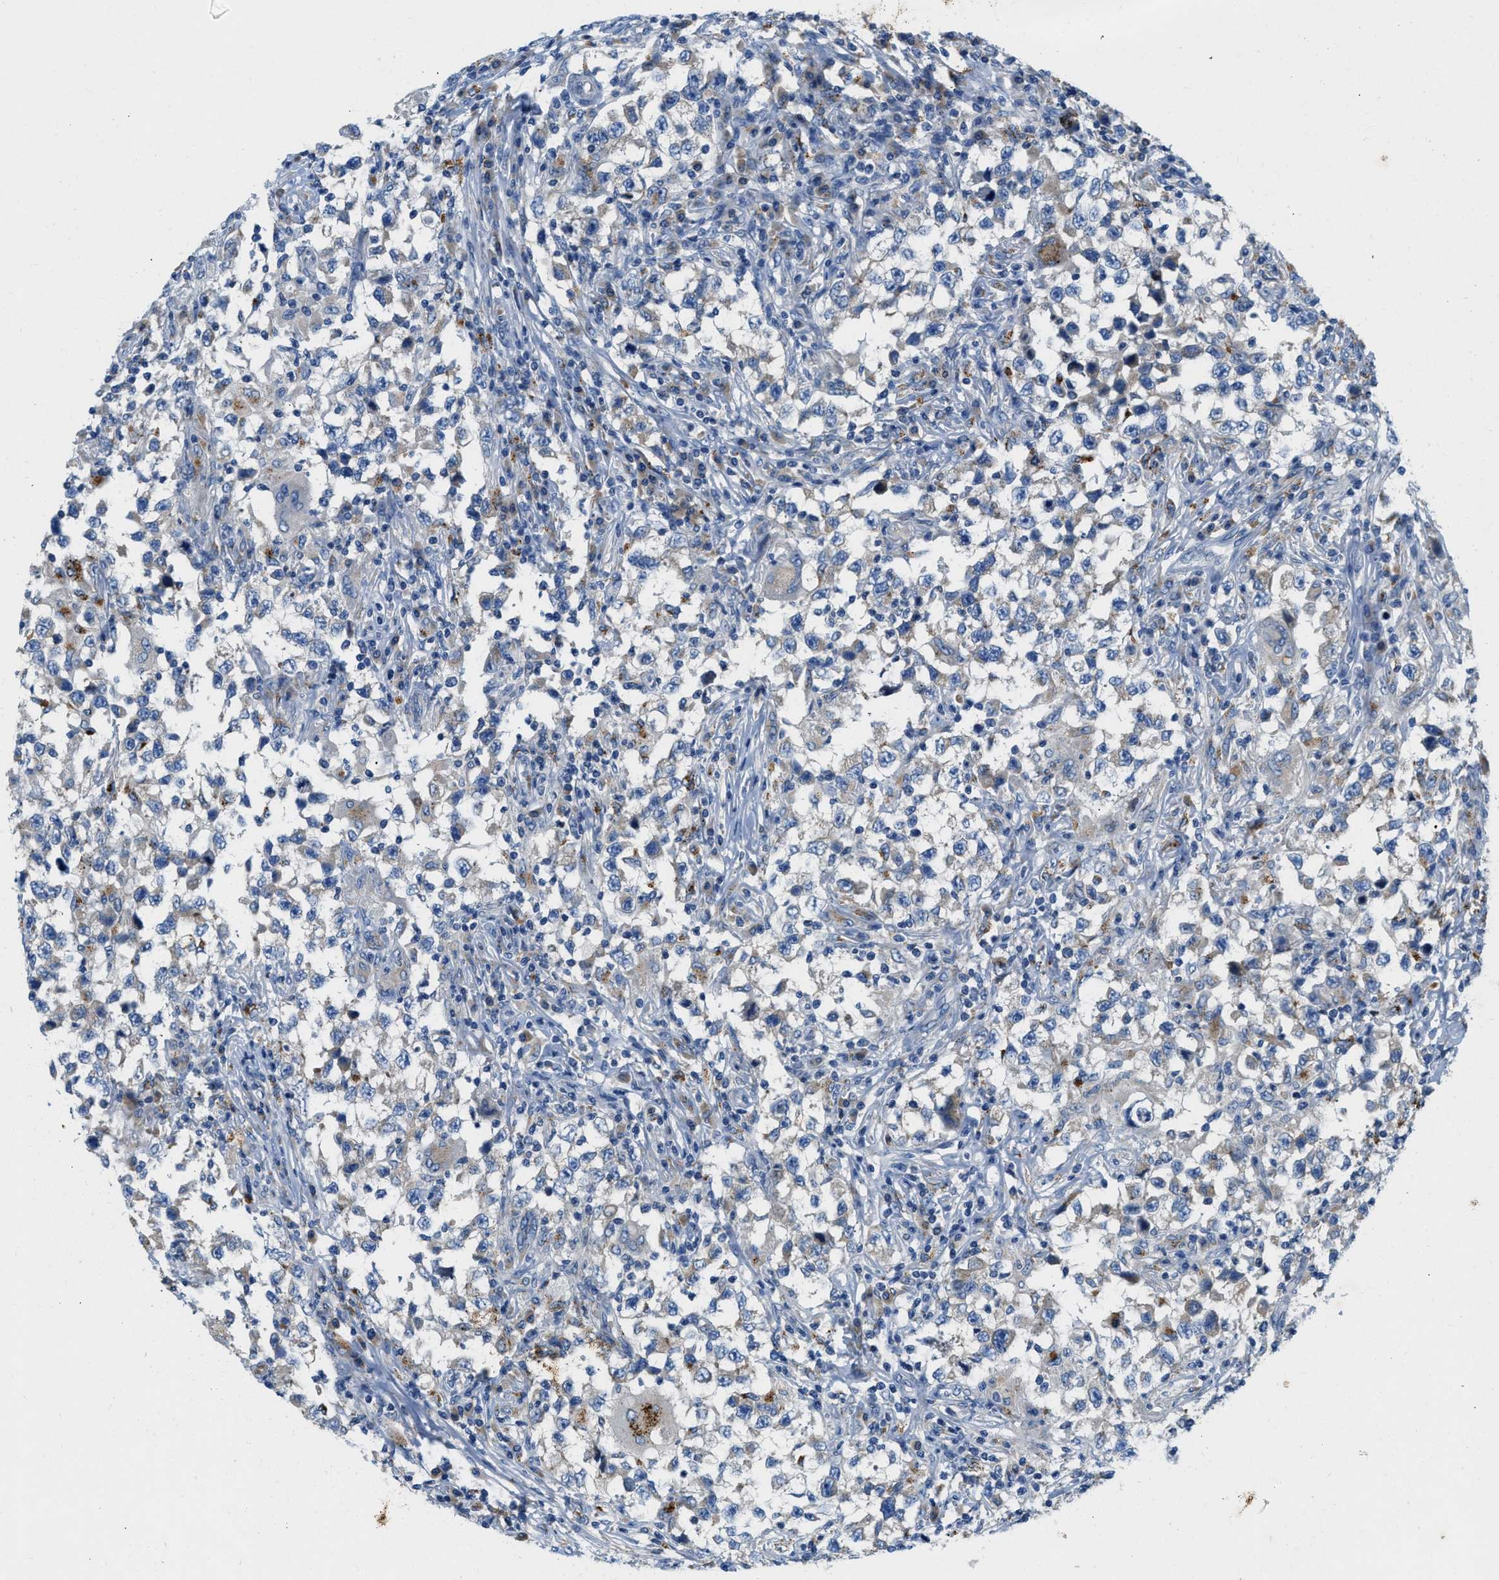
{"staining": {"intensity": "negative", "quantity": "none", "location": "none"}, "tissue": "testis cancer", "cell_type": "Tumor cells", "image_type": "cancer", "snomed": [{"axis": "morphology", "description": "Carcinoma, Embryonal, NOS"}, {"axis": "topography", "description": "Testis"}], "caption": "Testis cancer (embryonal carcinoma) stained for a protein using immunohistochemistry (IHC) reveals no positivity tumor cells.", "gene": "TMEM248", "patient": {"sex": "male", "age": 21}}